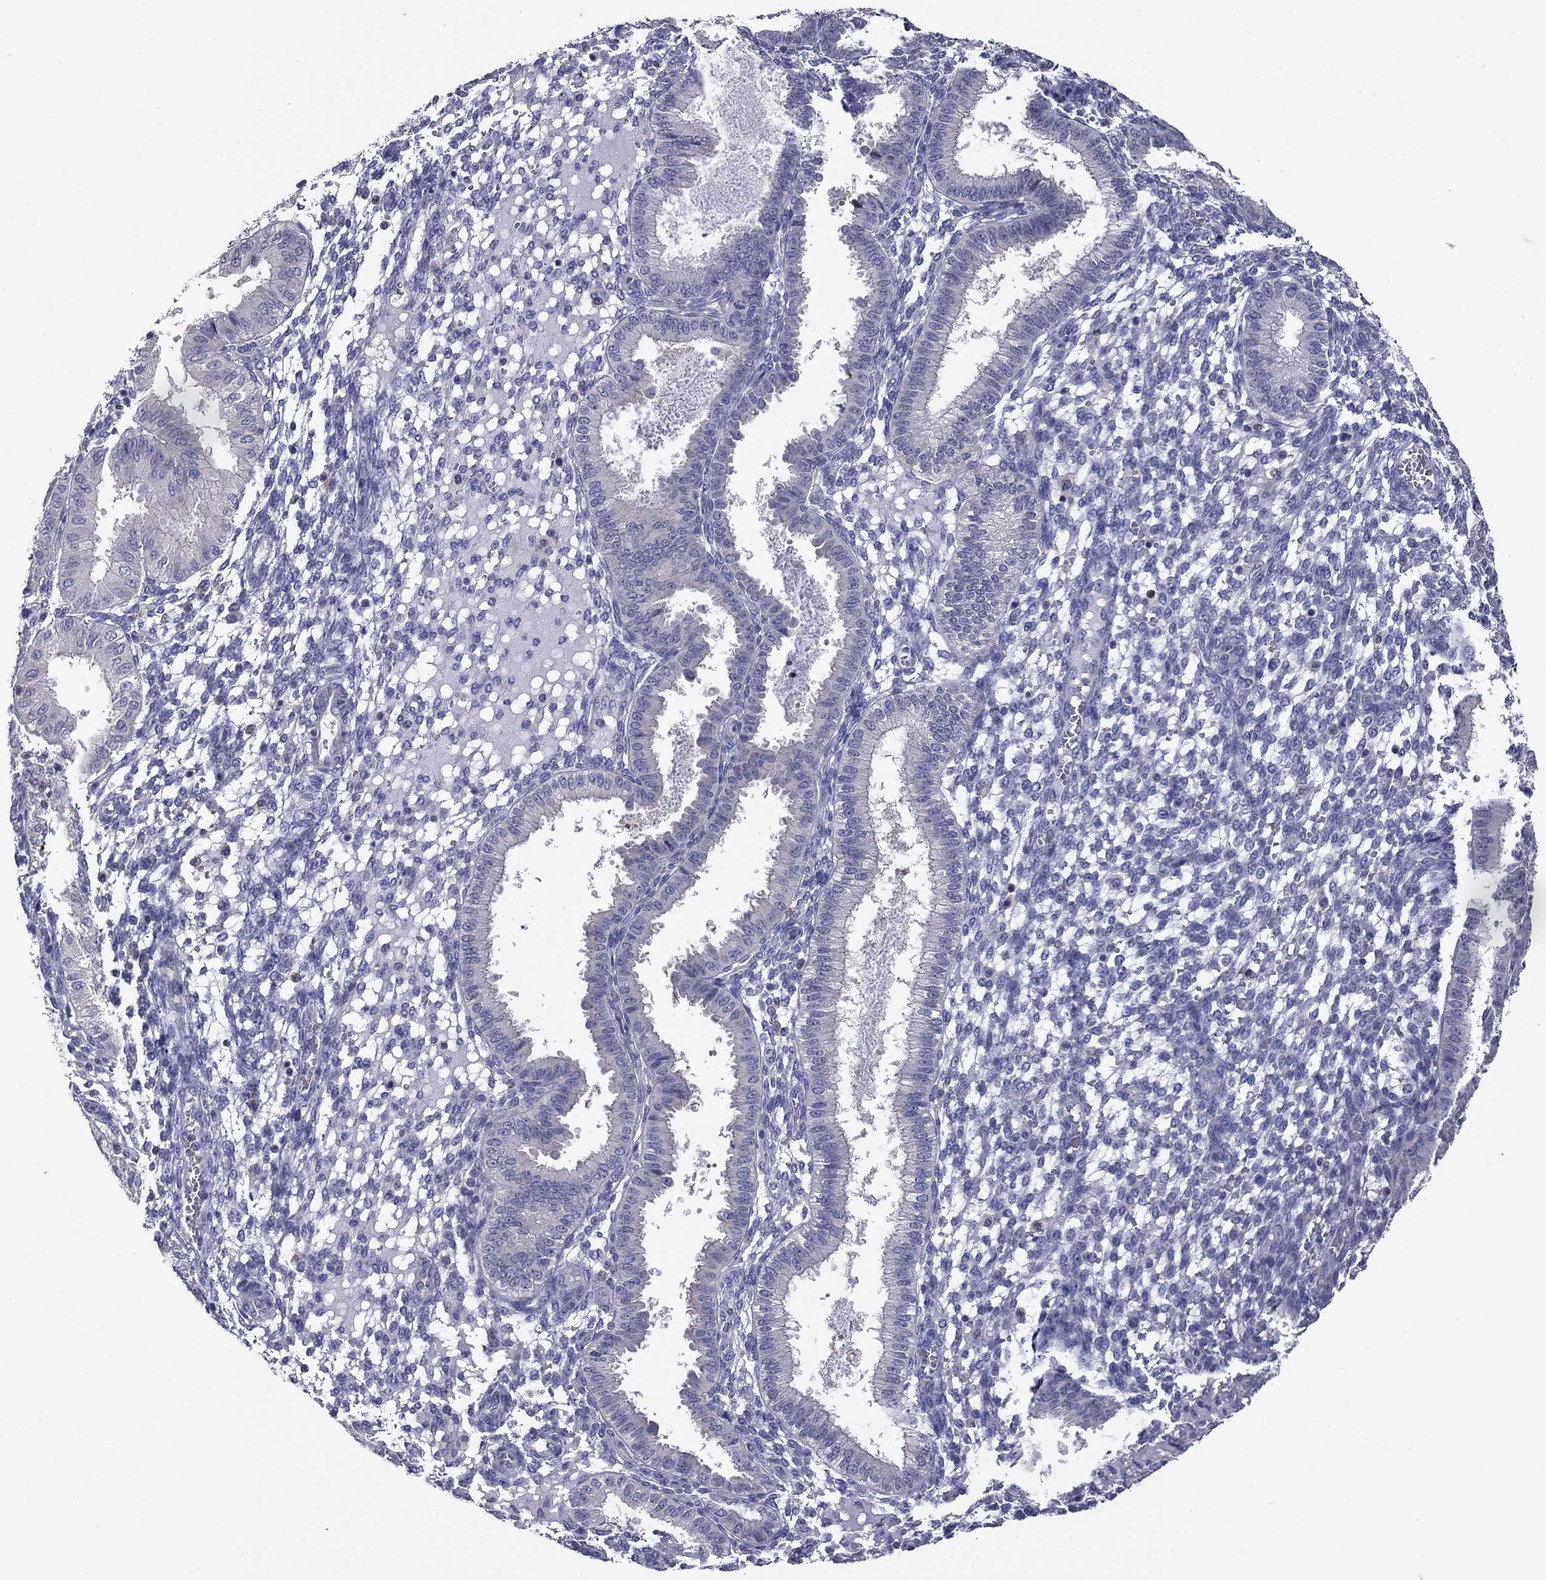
{"staining": {"intensity": "negative", "quantity": "none", "location": "none"}, "tissue": "endometrium", "cell_type": "Cells in endometrial stroma", "image_type": "normal", "snomed": [{"axis": "morphology", "description": "Normal tissue, NOS"}, {"axis": "topography", "description": "Endometrium"}], "caption": "This is an immunohistochemistry photomicrograph of normal endometrium. There is no expression in cells in endometrial stroma.", "gene": "POU2F2", "patient": {"sex": "female", "age": 43}}